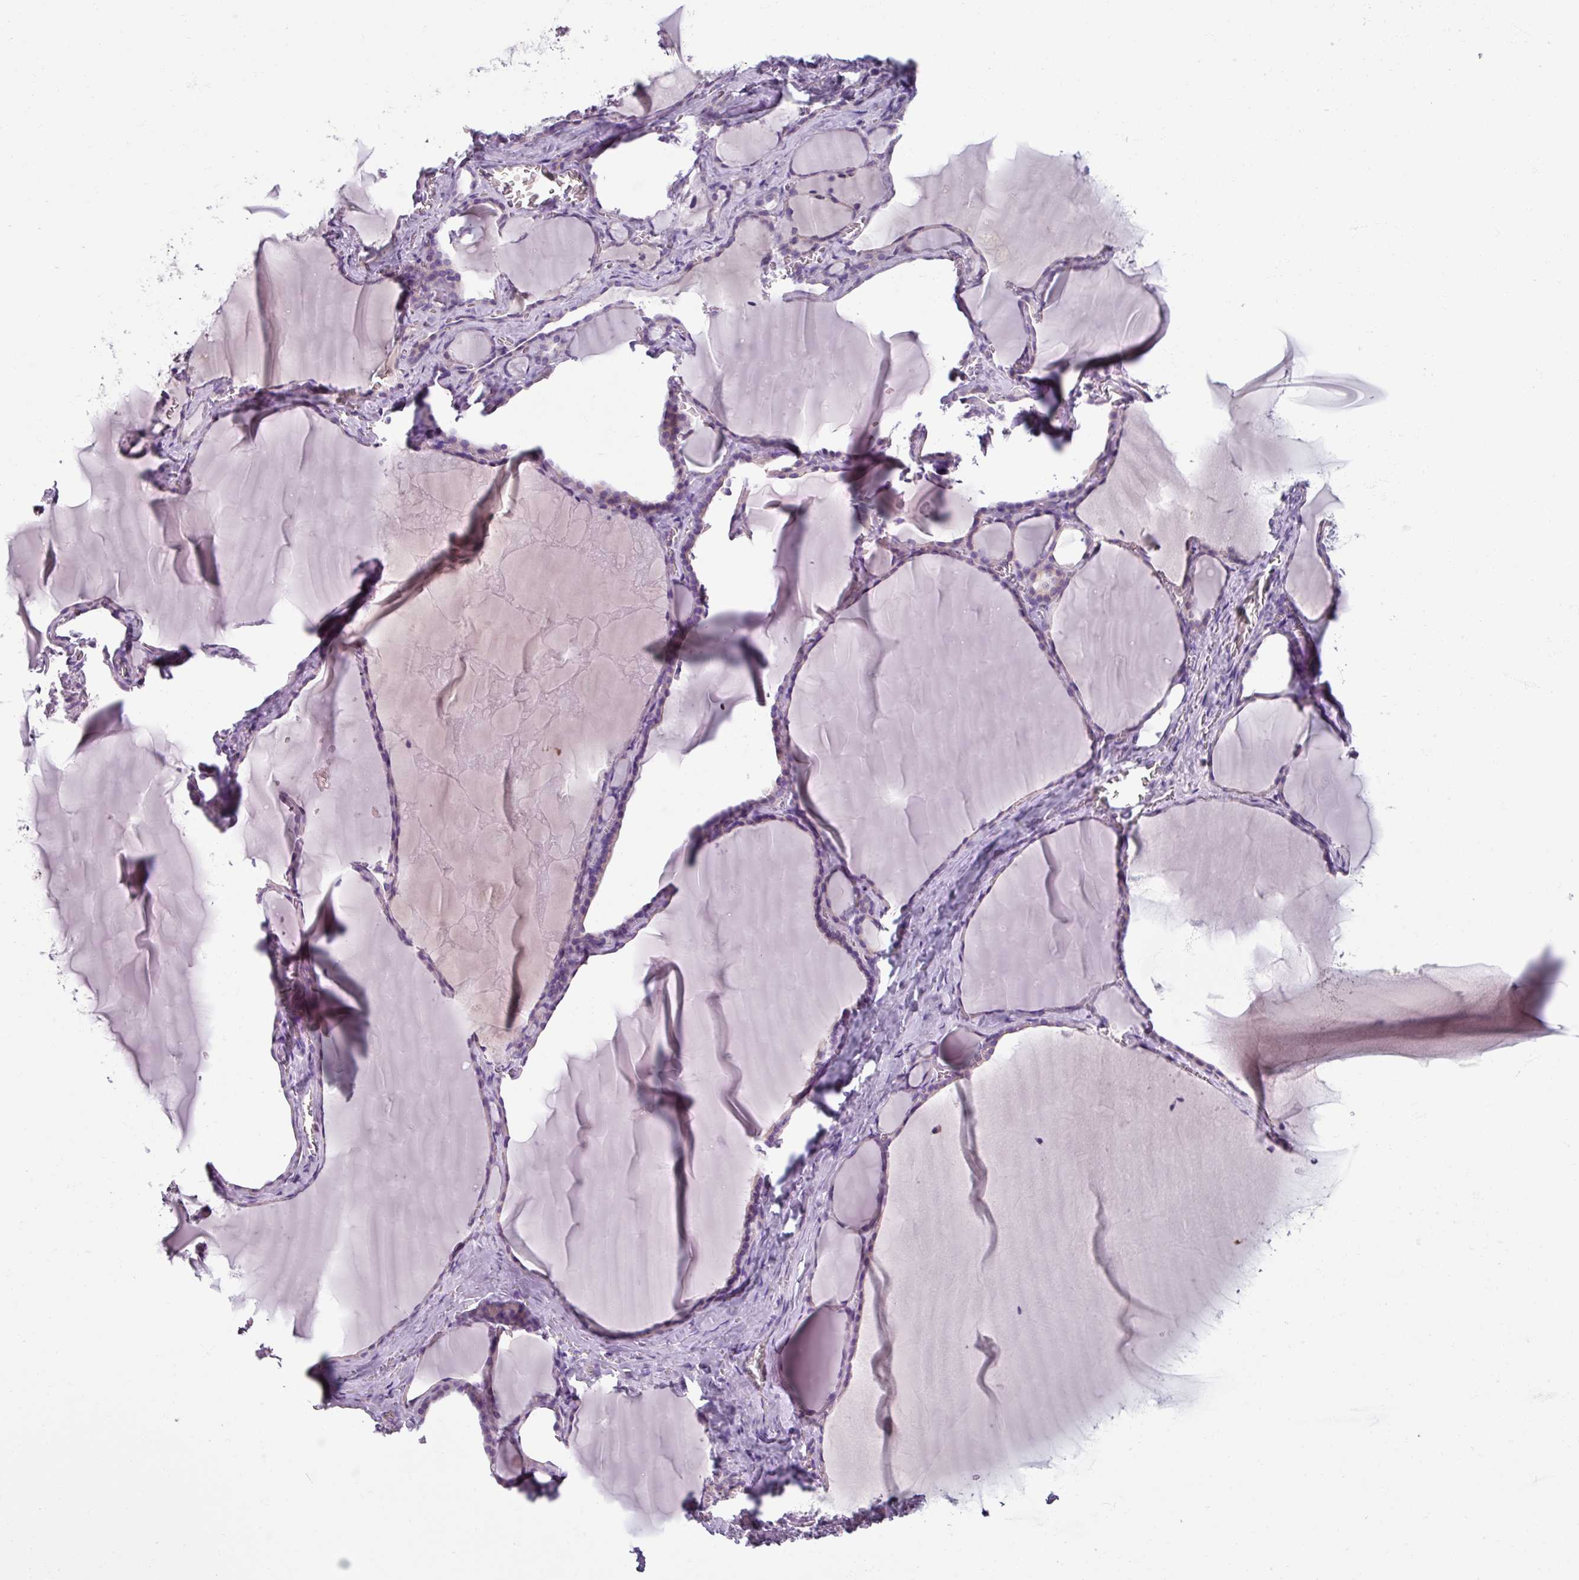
{"staining": {"intensity": "weak", "quantity": "<25%", "location": "cytoplasmic/membranous"}, "tissue": "thyroid gland", "cell_type": "Glandular cells", "image_type": "normal", "snomed": [{"axis": "morphology", "description": "Normal tissue, NOS"}, {"axis": "topography", "description": "Thyroid gland"}], "caption": "This histopathology image is of benign thyroid gland stained with immunohistochemistry (IHC) to label a protein in brown with the nuclei are counter-stained blue. There is no positivity in glandular cells.", "gene": "SMIM11", "patient": {"sex": "female", "age": 49}}